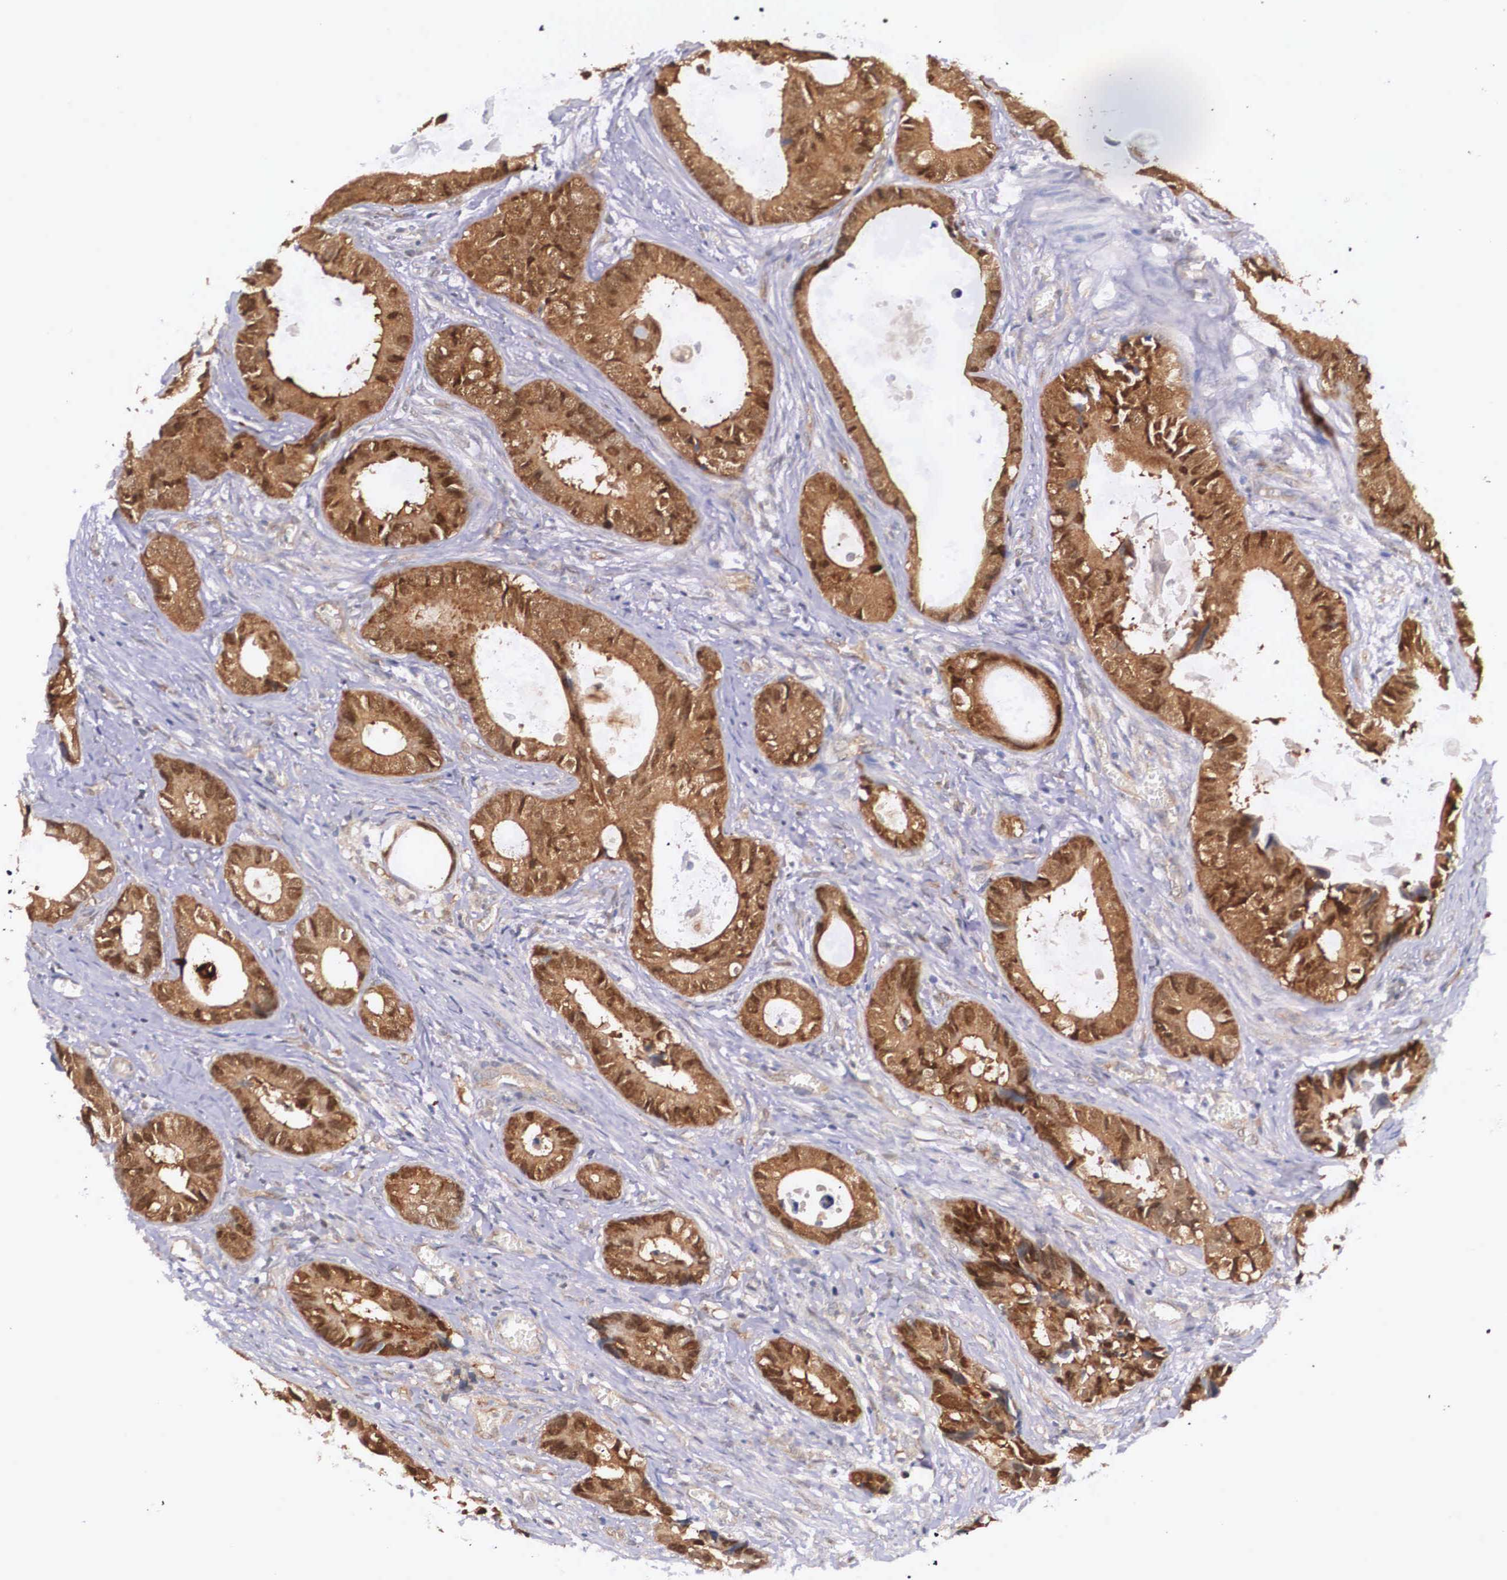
{"staining": {"intensity": "strong", "quantity": ">75%", "location": "cytoplasmic/membranous"}, "tissue": "colorectal cancer", "cell_type": "Tumor cells", "image_type": "cancer", "snomed": [{"axis": "morphology", "description": "Adenocarcinoma, NOS"}, {"axis": "topography", "description": "Rectum"}], "caption": "Colorectal cancer stained with IHC exhibits strong cytoplasmic/membranous expression in about >75% of tumor cells.", "gene": "IGBP1", "patient": {"sex": "female", "age": 98}}